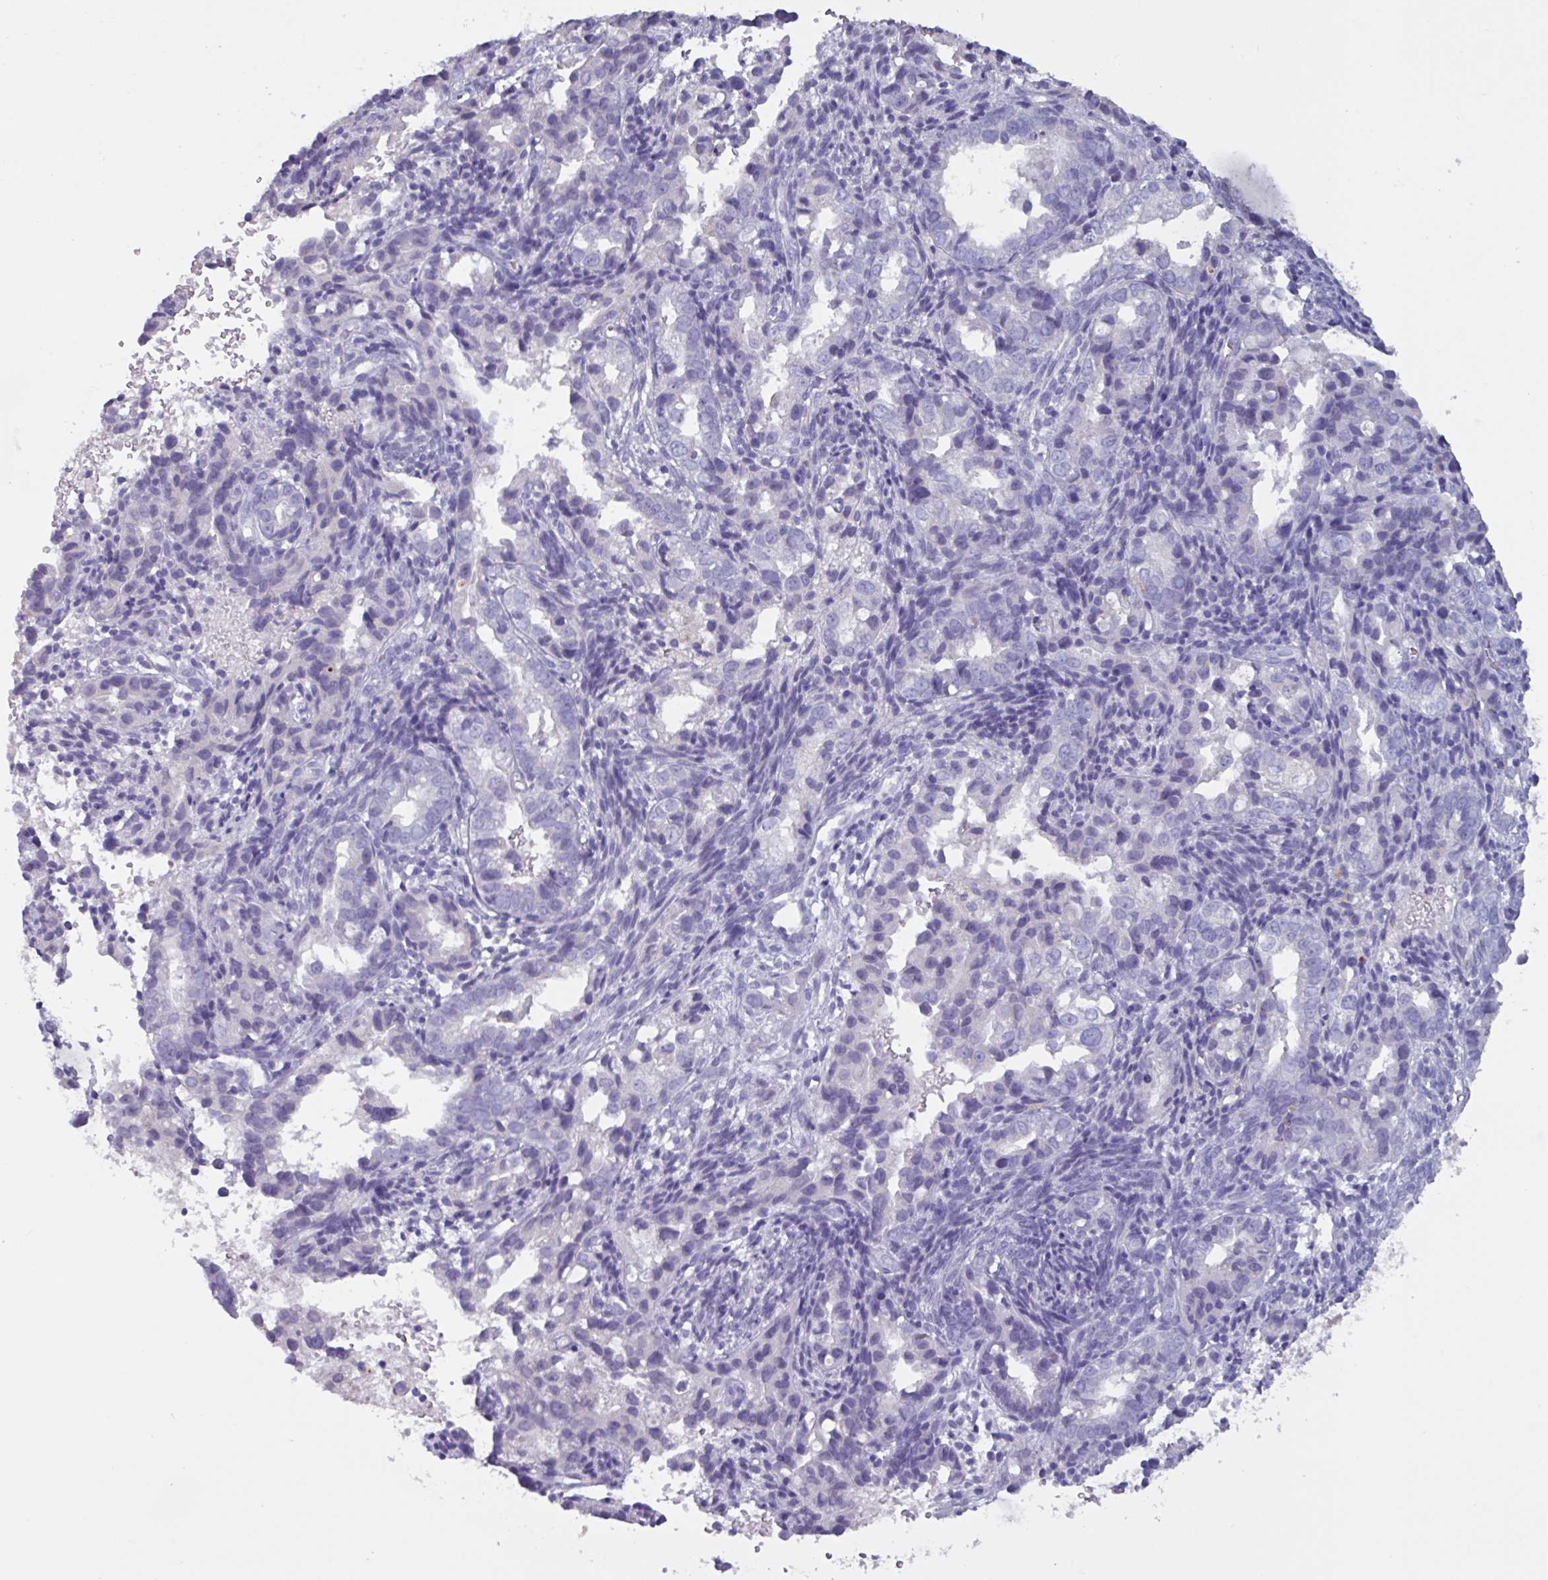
{"staining": {"intensity": "negative", "quantity": "none", "location": "none"}, "tissue": "endometrial cancer", "cell_type": "Tumor cells", "image_type": "cancer", "snomed": [{"axis": "morphology", "description": "Adenocarcinoma, NOS"}, {"axis": "topography", "description": "Endometrium"}], "caption": "A high-resolution histopathology image shows IHC staining of endometrial cancer (adenocarcinoma), which demonstrates no significant staining in tumor cells.", "gene": "OR2T10", "patient": {"sex": "female", "age": 57}}